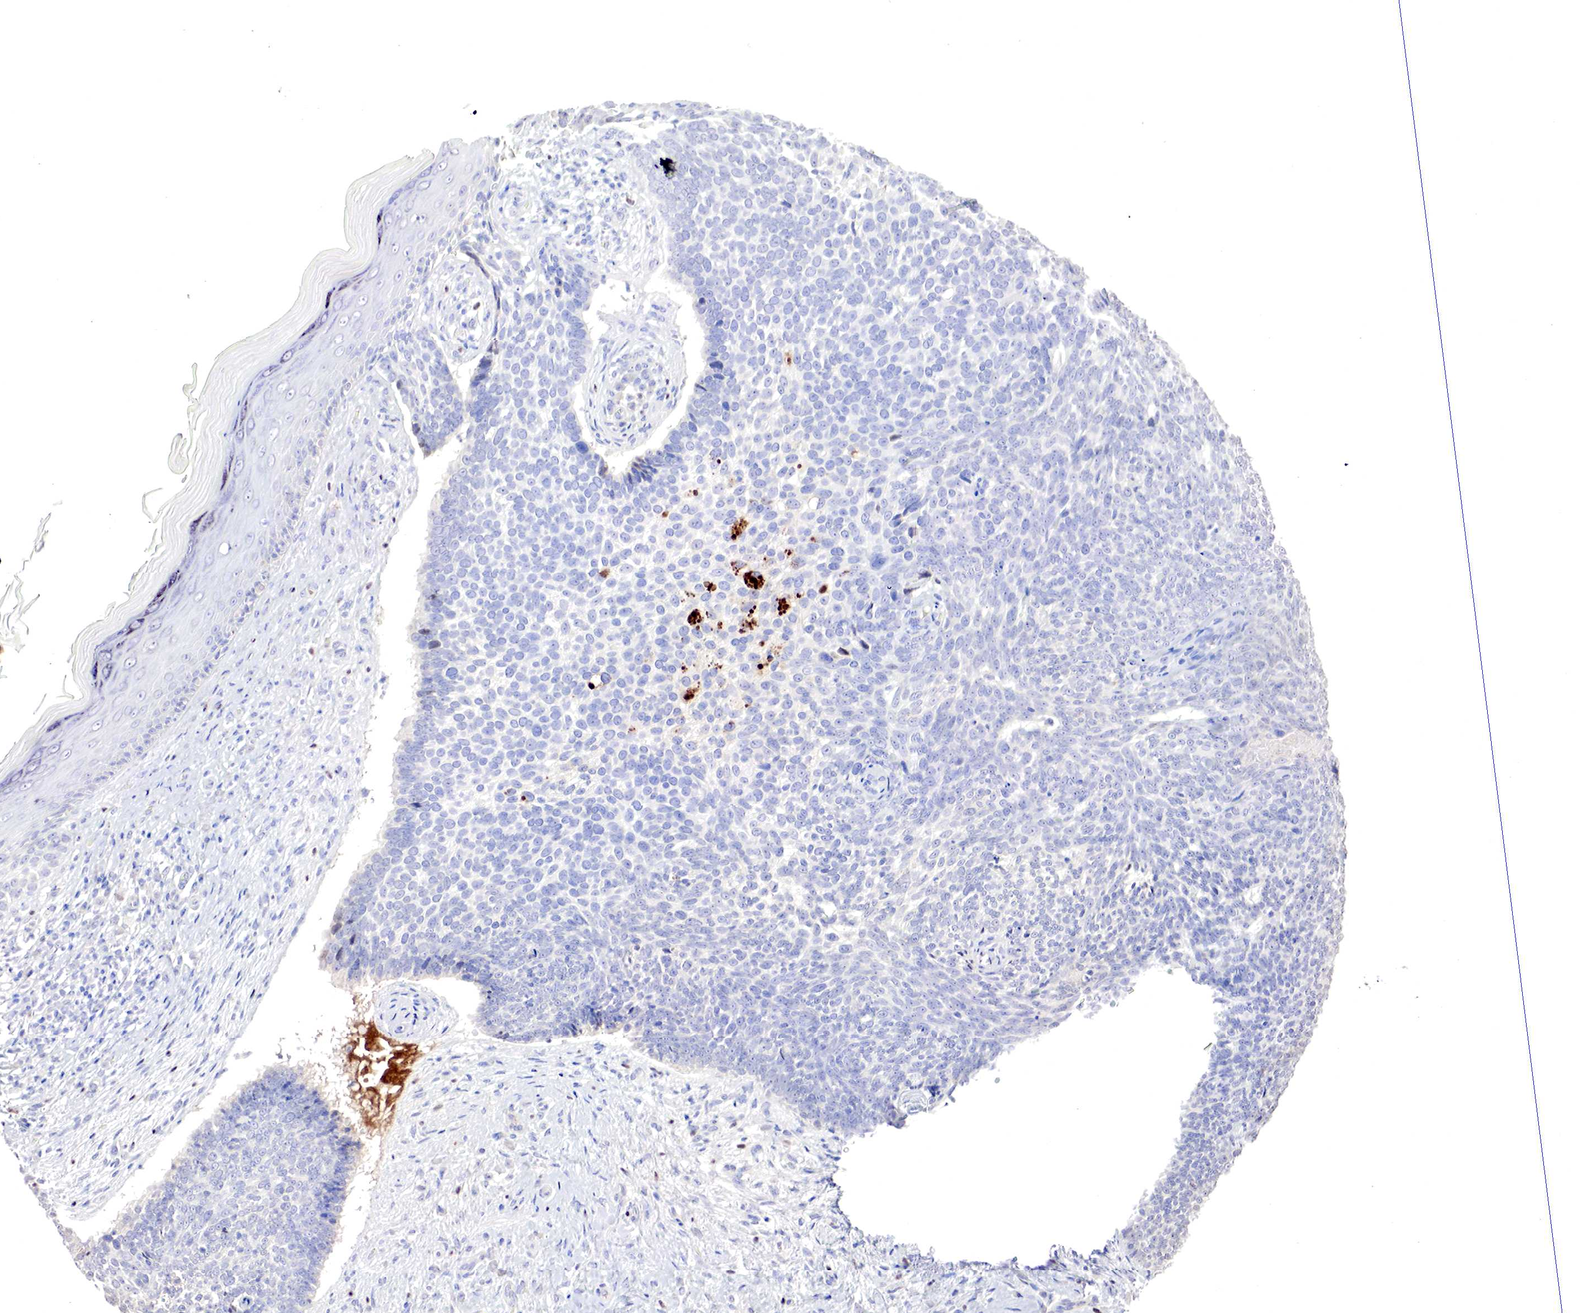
{"staining": {"intensity": "negative", "quantity": "none", "location": "none"}, "tissue": "skin cancer", "cell_type": "Tumor cells", "image_type": "cancer", "snomed": [{"axis": "morphology", "description": "Basal cell carcinoma"}, {"axis": "topography", "description": "Skin"}], "caption": "Tumor cells show no significant protein expression in skin basal cell carcinoma.", "gene": "GATA1", "patient": {"sex": "male", "age": 89}}